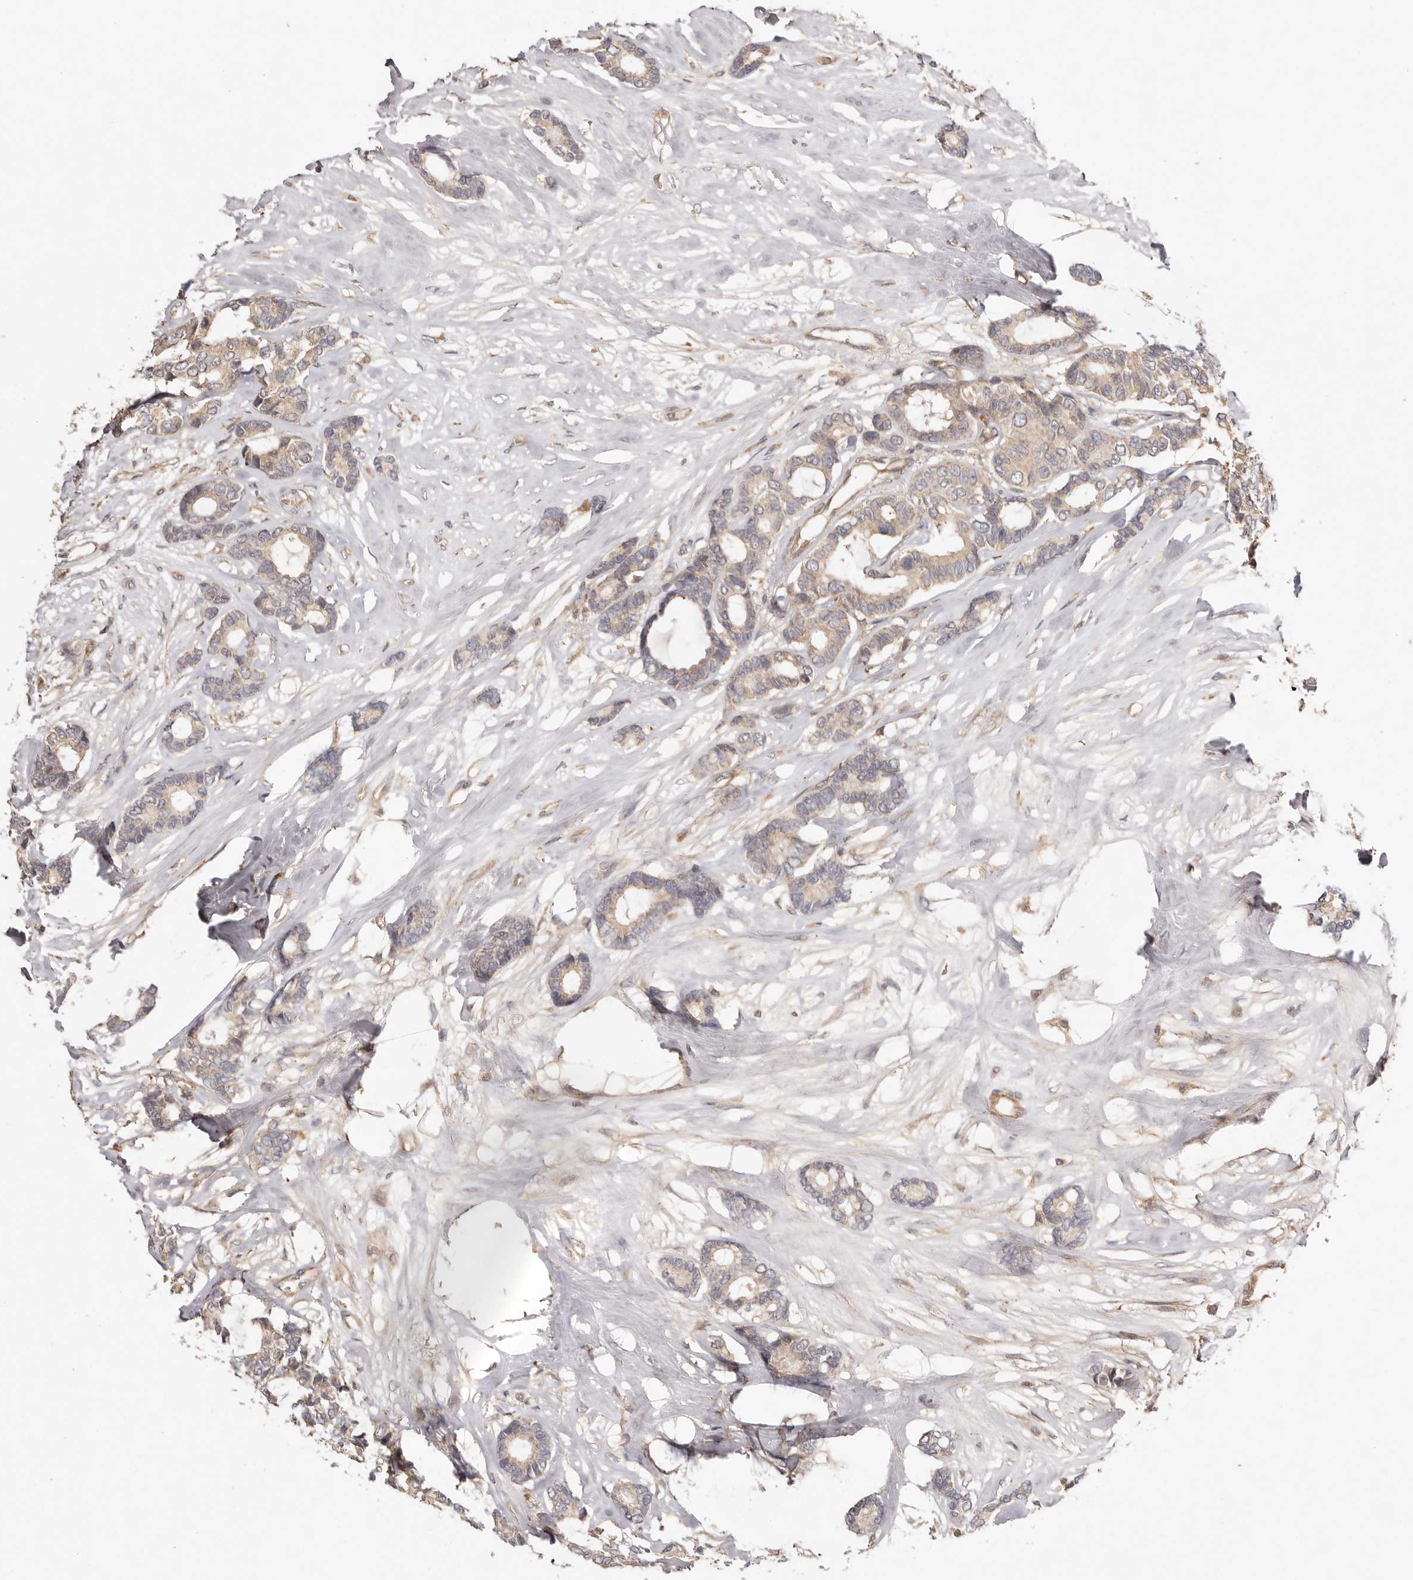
{"staining": {"intensity": "weak", "quantity": ">75%", "location": "cytoplasmic/membranous"}, "tissue": "breast cancer", "cell_type": "Tumor cells", "image_type": "cancer", "snomed": [{"axis": "morphology", "description": "Duct carcinoma"}, {"axis": "topography", "description": "Breast"}], "caption": "There is low levels of weak cytoplasmic/membranous positivity in tumor cells of breast intraductal carcinoma, as demonstrated by immunohistochemical staining (brown color).", "gene": "UBR2", "patient": {"sex": "female", "age": 87}}